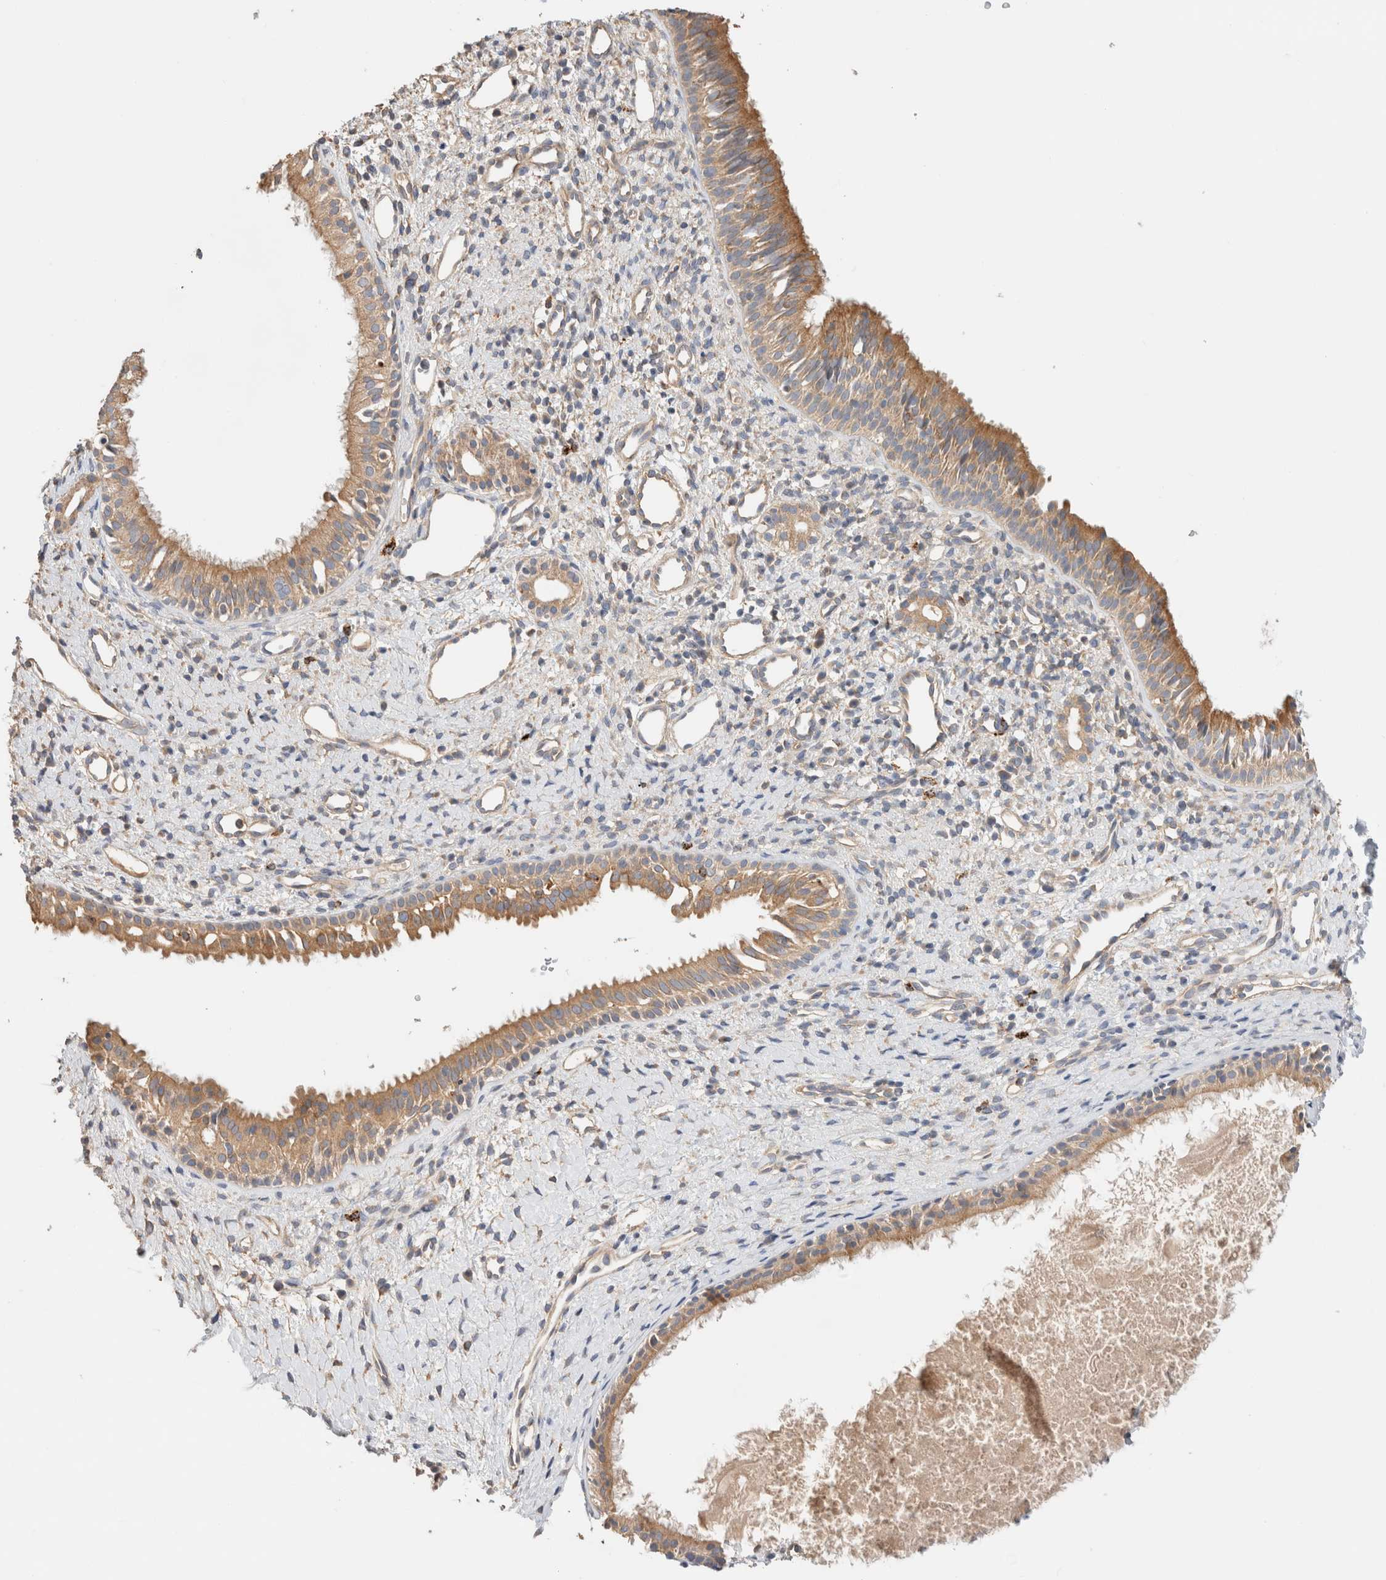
{"staining": {"intensity": "moderate", "quantity": ">75%", "location": "cytoplasmic/membranous"}, "tissue": "nasopharynx", "cell_type": "Respiratory epithelial cells", "image_type": "normal", "snomed": [{"axis": "morphology", "description": "Normal tissue, NOS"}, {"axis": "topography", "description": "Nasopharynx"}], "caption": "IHC photomicrograph of normal nasopharynx: human nasopharynx stained using immunohistochemistry reveals medium levels of moderate protein expression localized specifically in the cytoplasmic/membranous of respiratory epithelial cells, appearing as a cytoplasmic/membranous brown color.", "gene": "B3GNTL1", "patient": {"sex": "male", "age": 22}}